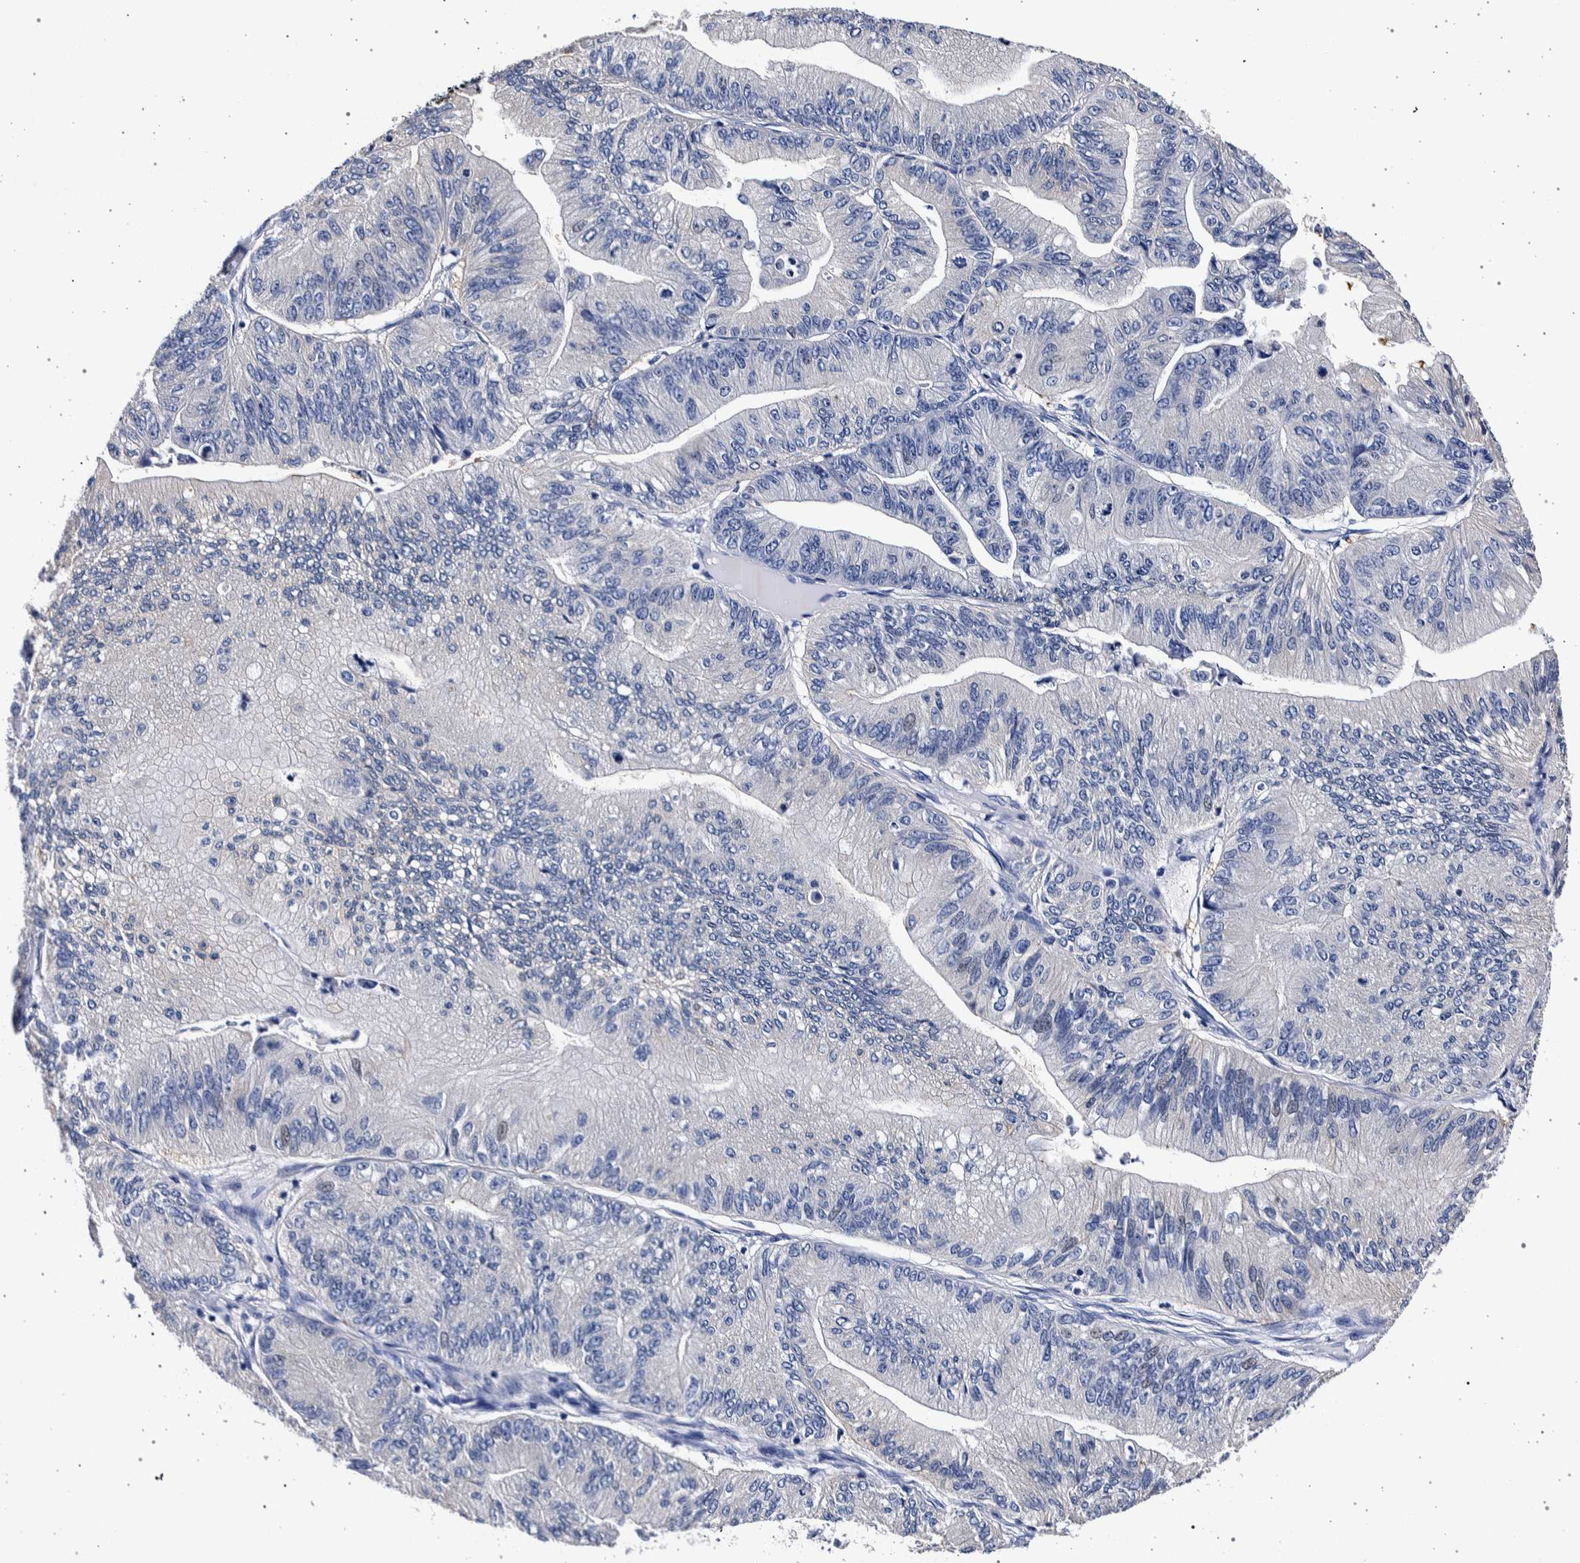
{"staining": {"intensity": "weak", "quantity": "<25%", "location": "cytoplasmic/membranous"}, "tissue": "ovarian cancer", "cell_type": "Tumor cells", "image_type": "cancer", "snomed": [{"axis": "morphology", "description": "Cystadenocarcinoma, mucinous, NOS"}, {"axis": "topography", "description": "Ovary"}], "caption": "Tumor cells show no significant protein staining in ovarian mucinous cystadenocarcinoma. (Immunohistochemistry, brightfield microscopy, high magnification).", "gene": "NIBAN2", "patient": {"sex": "female", "age": 61}}